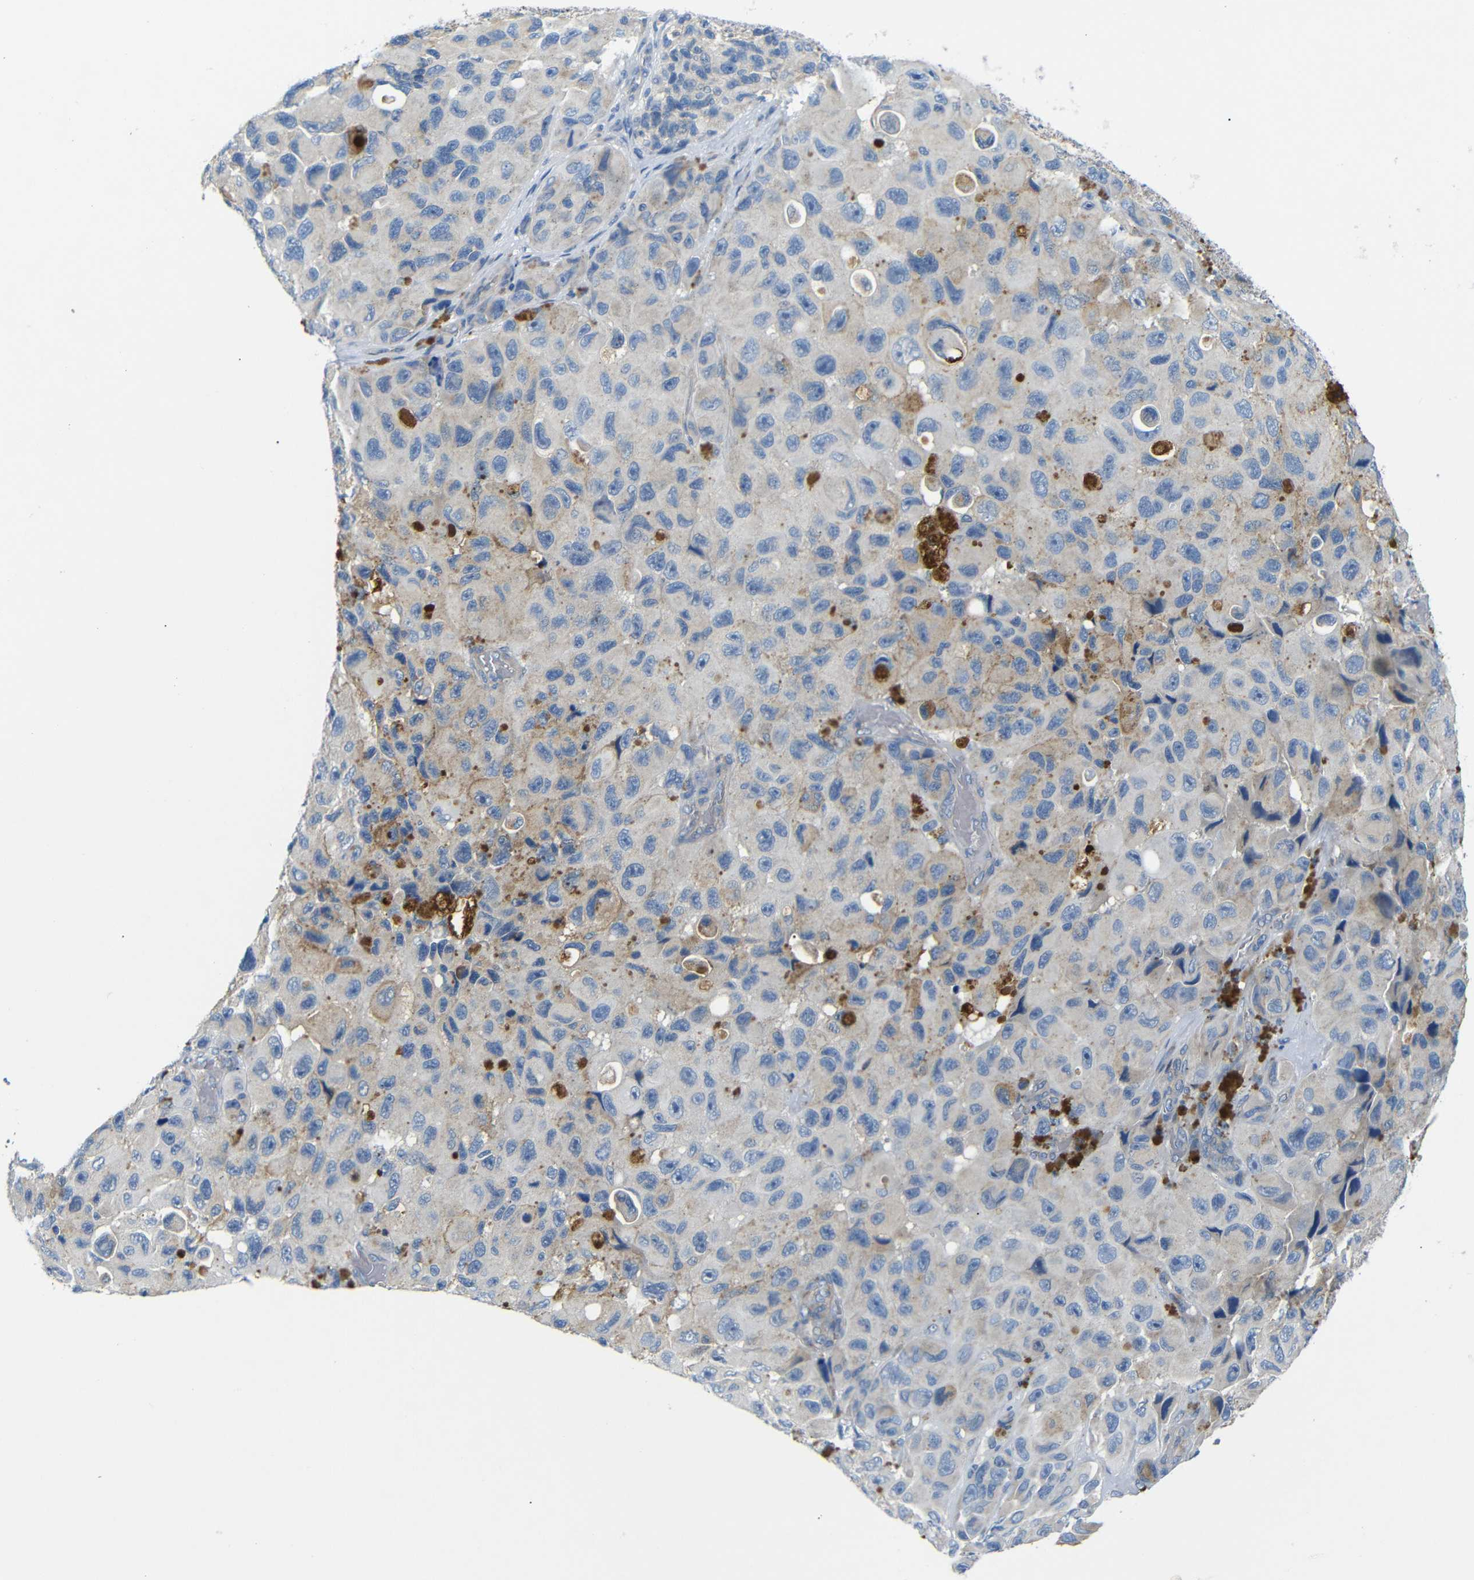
{"staining": {"intensity": "weak", "quantity": "25%-75%", "location": "cytoplasmic/membranous"}, "tissue": "melanoma", "cell_type": "Tumor cells", "image_type": "cancer", "snomed": [{"axis": "morphology", "description": "Malignant melanoma, NOS"}, {"axis": "topography", "description": "Skin"}], "caption": "An image of human malignant melanoma stained for a protein shows weak cytoplasmic/membranous brown staining in tumor cells. The staining is performed using DAB (3,3'-diaminobenzidine) brown chromogen to label protein expression. The nuclei are counter-stained blue using hematoxylin.", "gene": "DCP1A", "patient": {"sex": "female", "age": 73}}